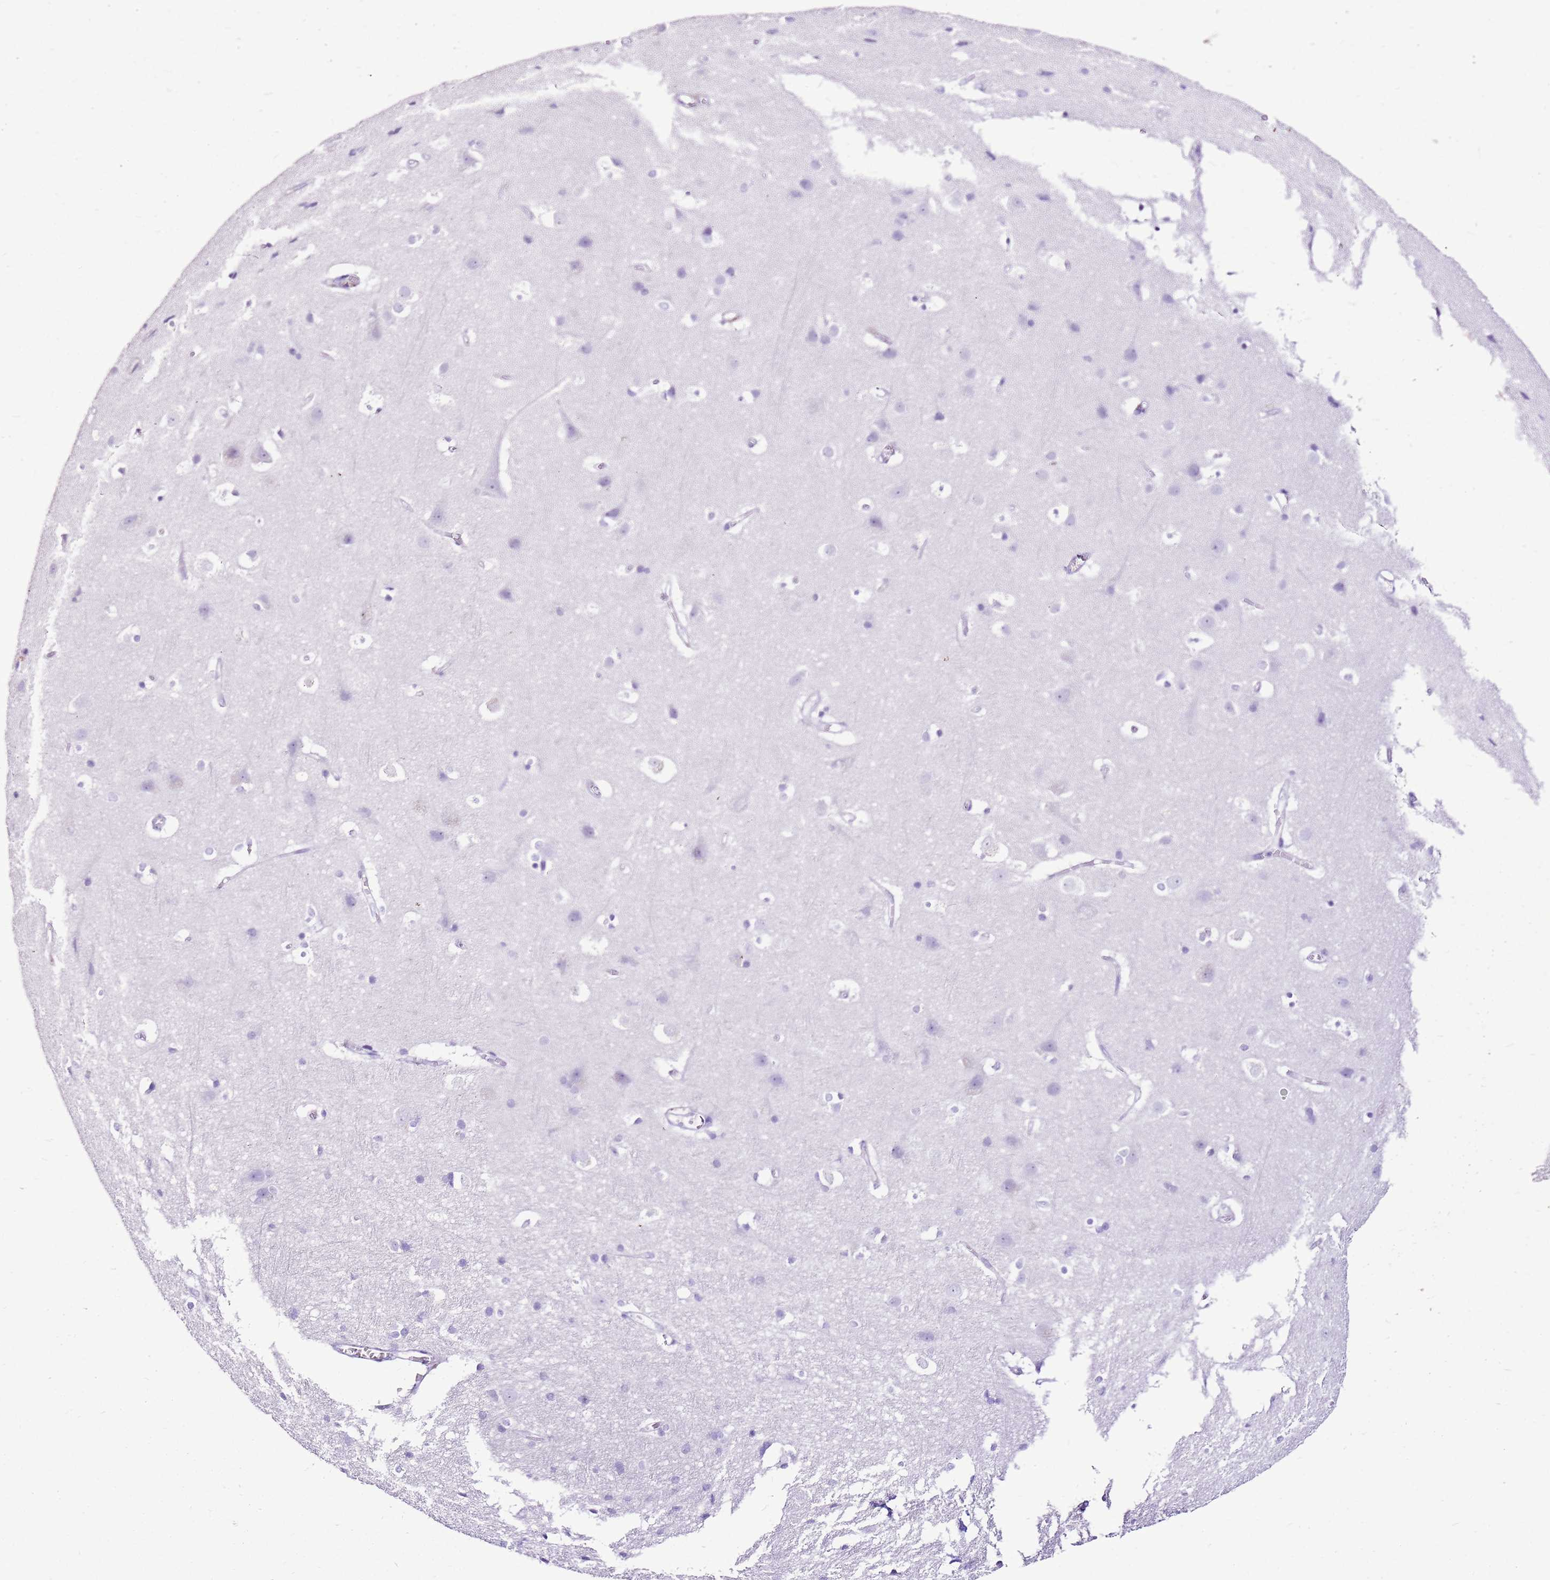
{"staining": {"intensity": "negative", "quantity": "none", "location": "none"}, "tissue": "cerebral cortex", "cell_type": "Endothelial cells", "image_type": "normal", "snomed": [{"axis": "morphology", "description": "Normal tissue, NOS"}, {"axis": "topography", "description": "Cerebral cortex"}], "caption": "There is no significant expression in endothelial cells of cerebral cortex. (DAB (3,3'-diaminobenzidine) IHC with hematoxylin counter stain).", "gene": "SPC25", "patient": {"sex": "male", "age": 54}}